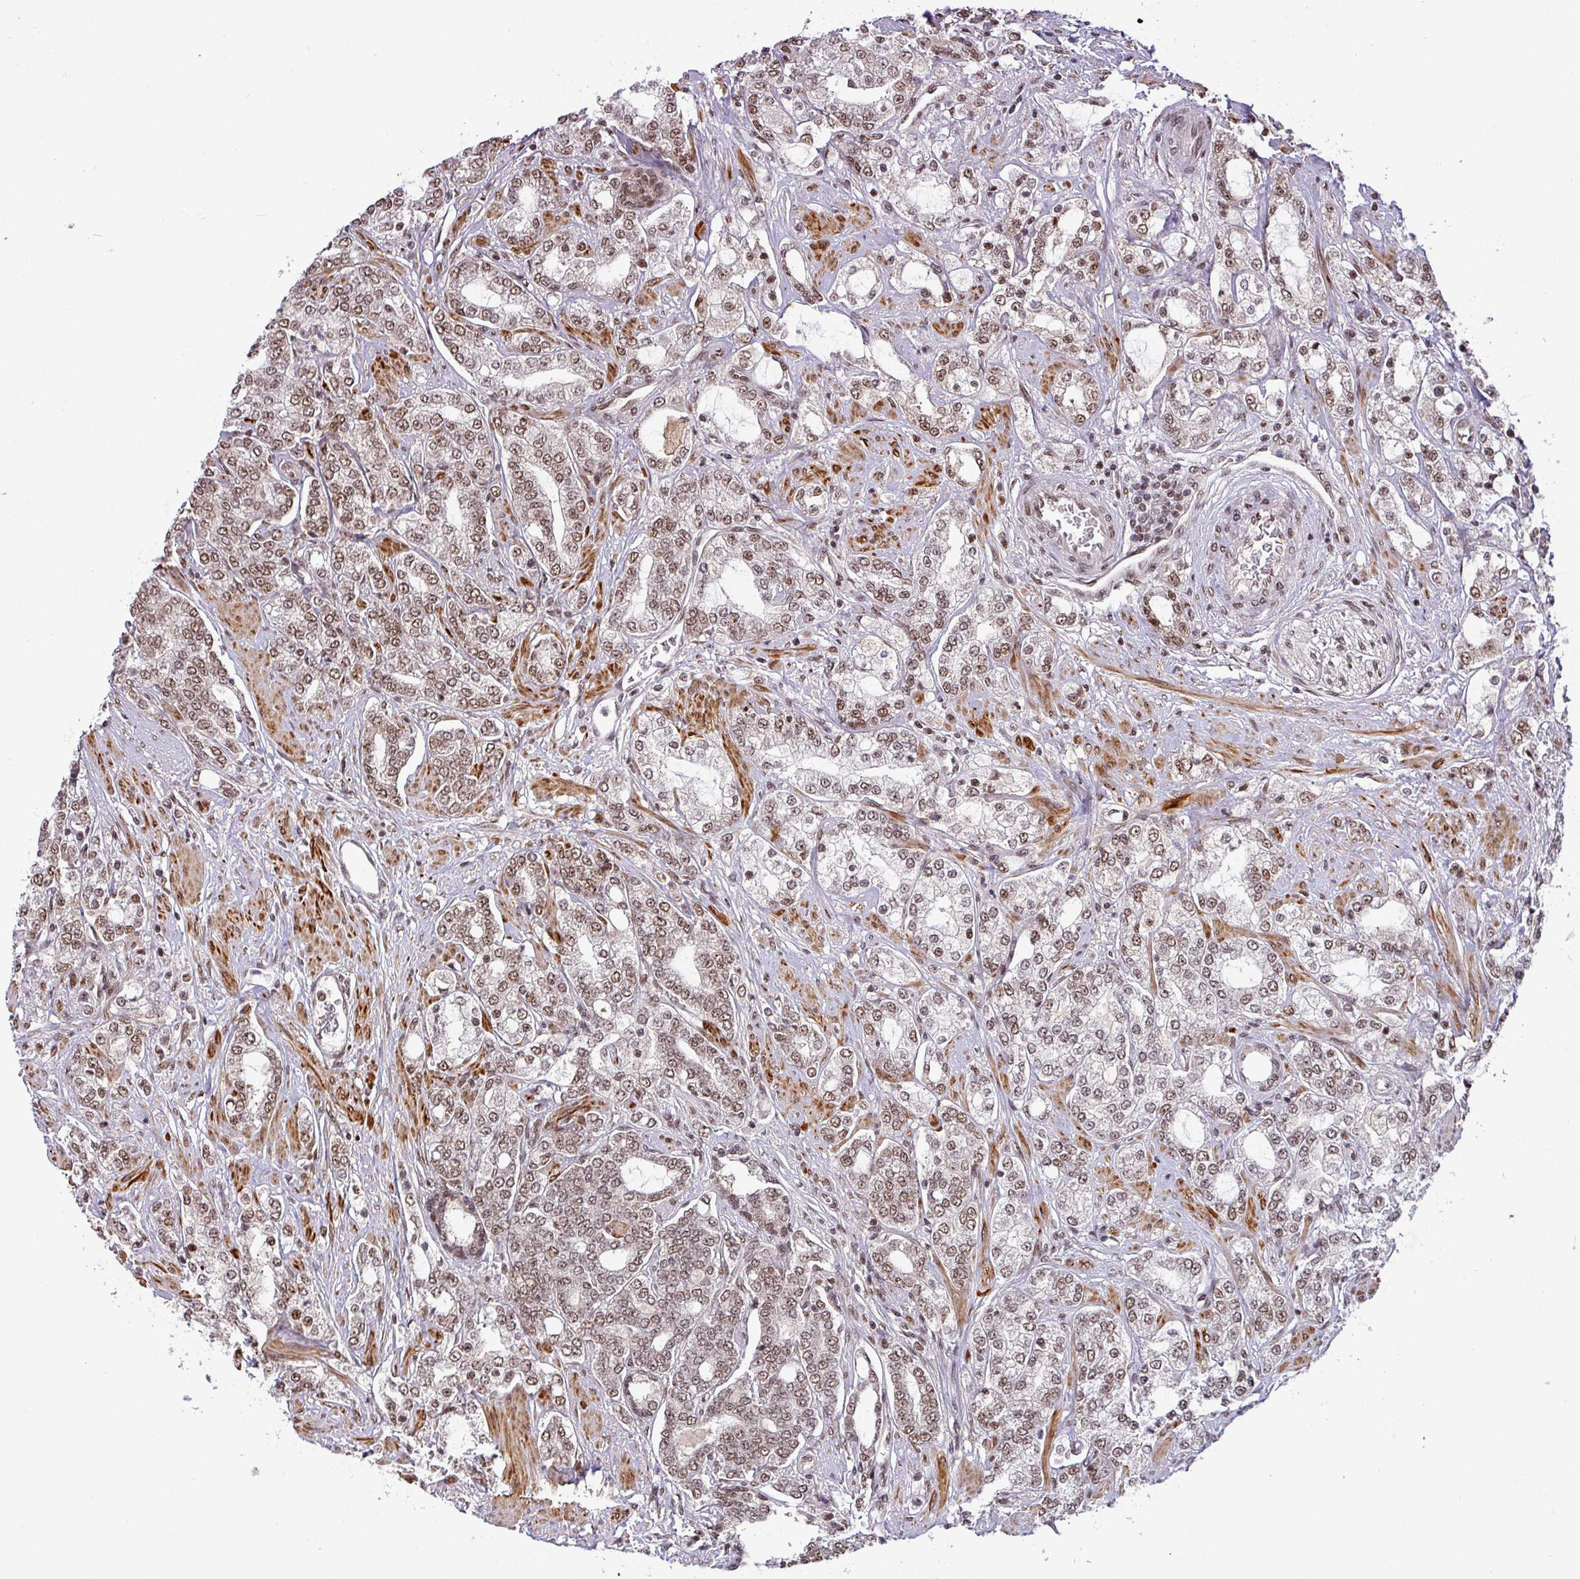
{"staining": {"intensity": "moderate", "quantity": ">75%", "location": "nuclear"}, "tissue": "prostate cancer", "cell_type": "Tumor cells", "image_type": "cancer", "snomed": [{"axis": "morphology", "description": "Adenocarcinoma, High grade"}, {"axis": "topography", "description": "Prostate"}], "caption": "Immunohistochemistry (IHC) of human prostate cancer (adenocarcinoma (high-grade)) reveals medium levels of moderate nuclear staining in about >75% of tumor cells.", "gene": "SRSF2", "patient": {"sex": "male", "age": 64}}